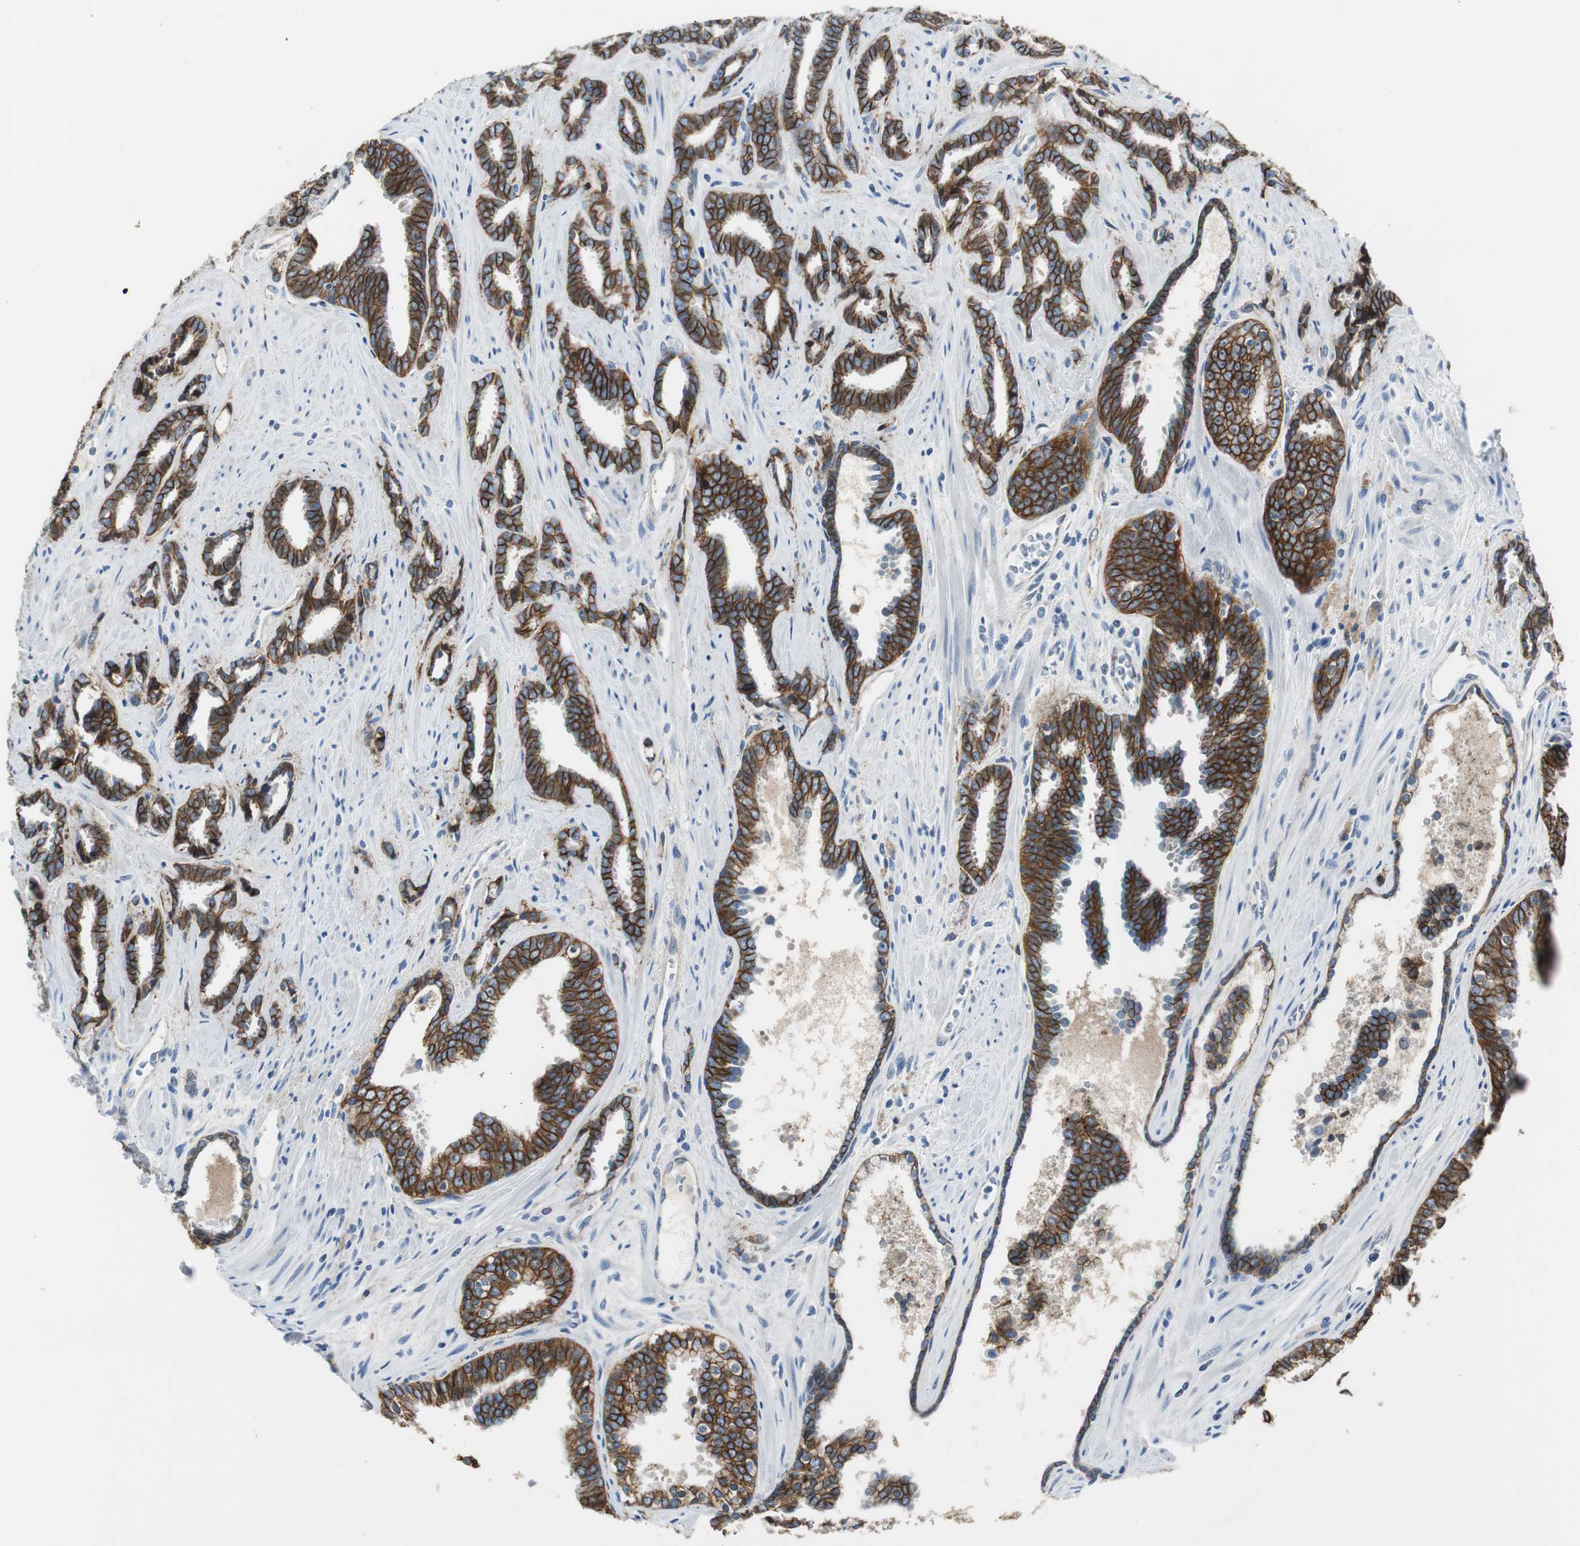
{"staining": {"intensity": "strong", "quantity": ">75%", "location": "cytoplasmic/membranous"}, "tissue": "prostate cancer", "cell_type": "Tumor cells", "image_type": "cancer", "snomed": [{"axis": "morphology", "description": "Adenocarcinoma, High grade"}, {"axis": "topography", "description": "Prostate"}], "caption": "Immunohistochemistry photomicrograph of neoplastic tissue: prostate cancer (high-grade adenocarcinoma) stained using IHC shows high levels of strong protein expression localized specifically in the cytoplasmic/membranous of tumor cells, appearing as a cytoplasmic/membranous brown color.", "gene": "STXBP4", "patient": {"sex": "male", "age": 67}}